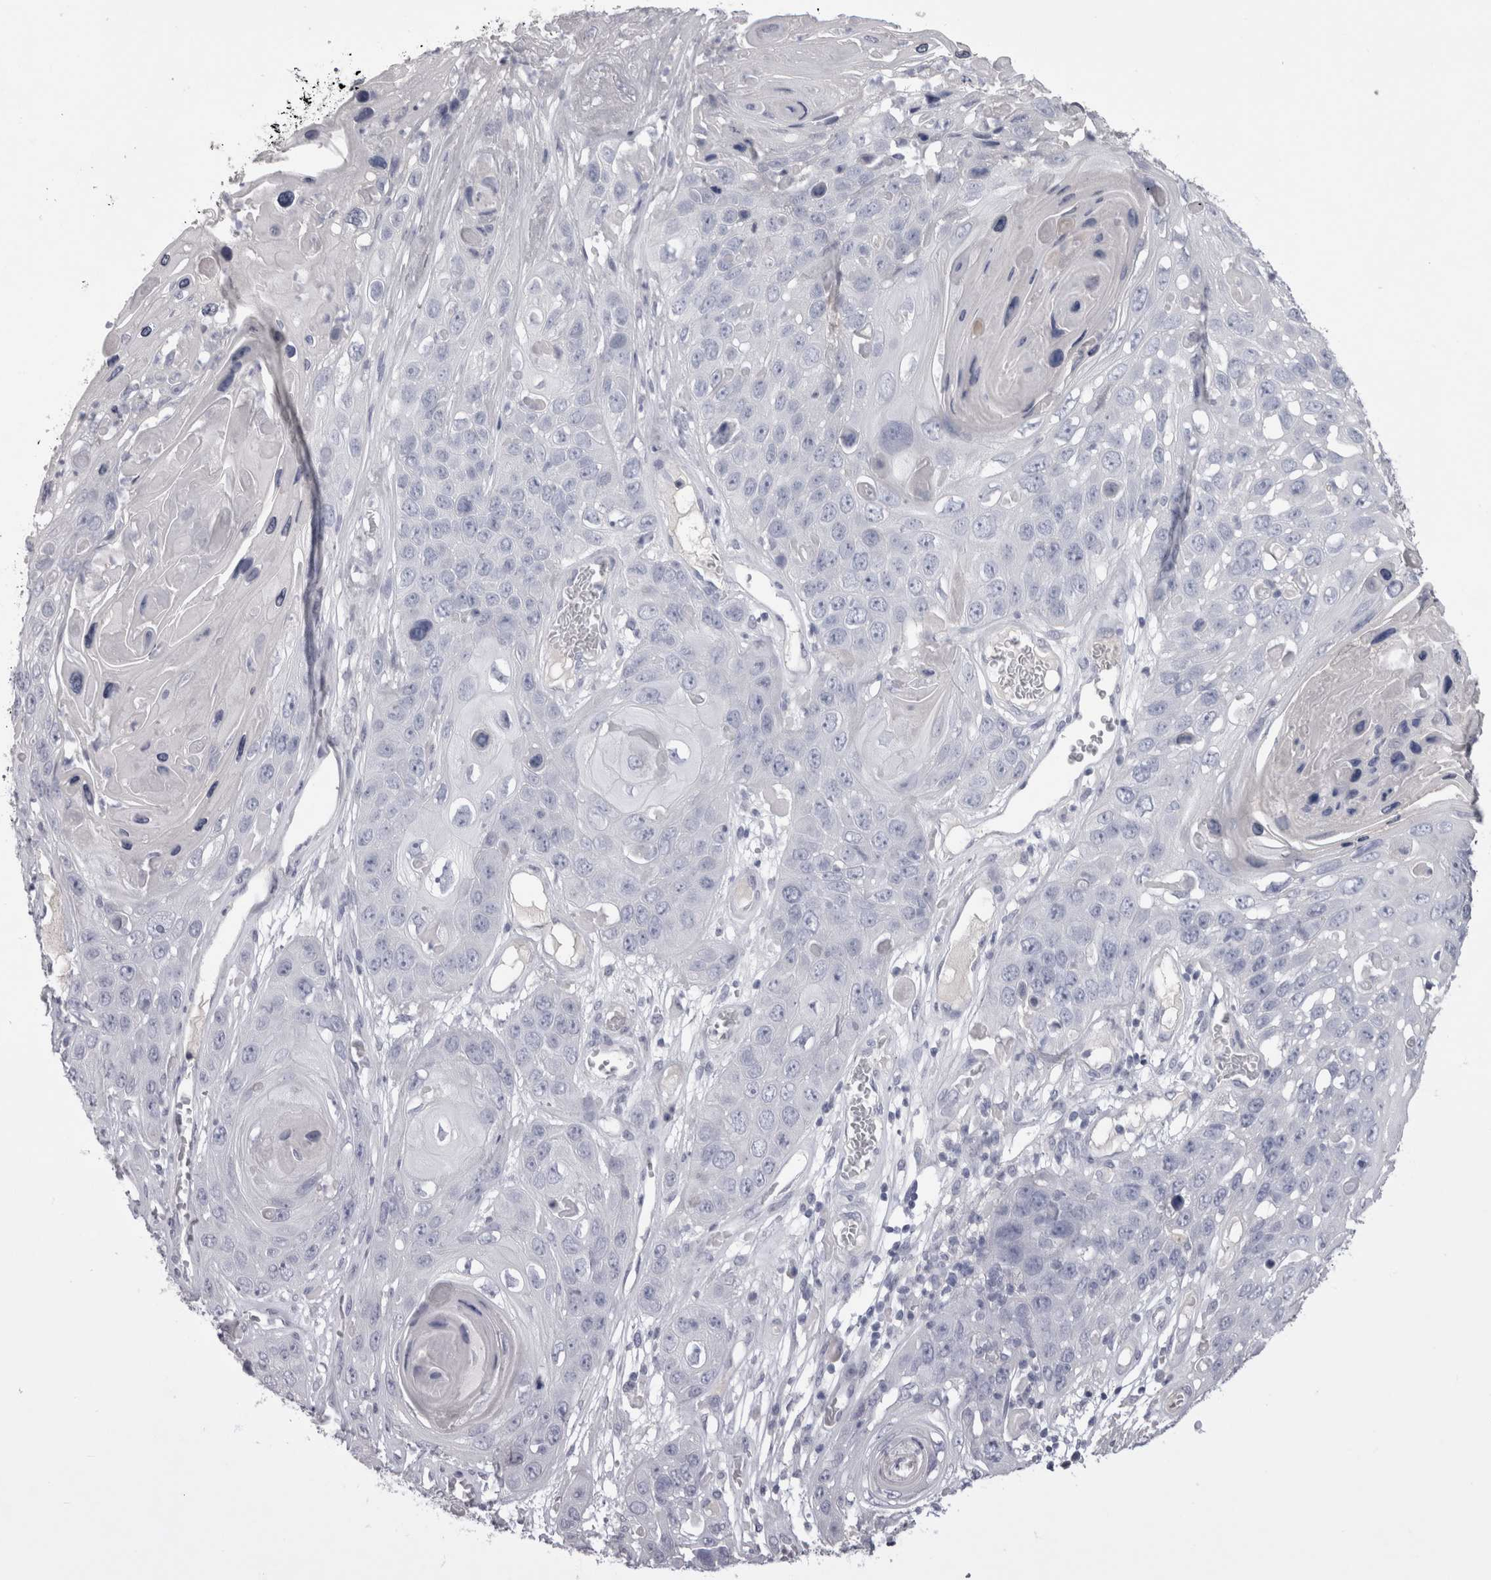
{"staining": {"intensity": "negative", "quantity": "none", "location": "none"}, "tissue": "skin cancer", "cell_type": "Tumor cells", "image_type": "cancer", "snomed": [{"axis": "morphology", "description": "Squamous cell carcinoma, NOS"}, {"axis": "topography", "description": "Skin"}], "caption": "Tumor cells show no significant staining in squamous cell carcinoma (skin).", "gene": "ADAM2", "patient": {"sex": "male", "age": 55}}